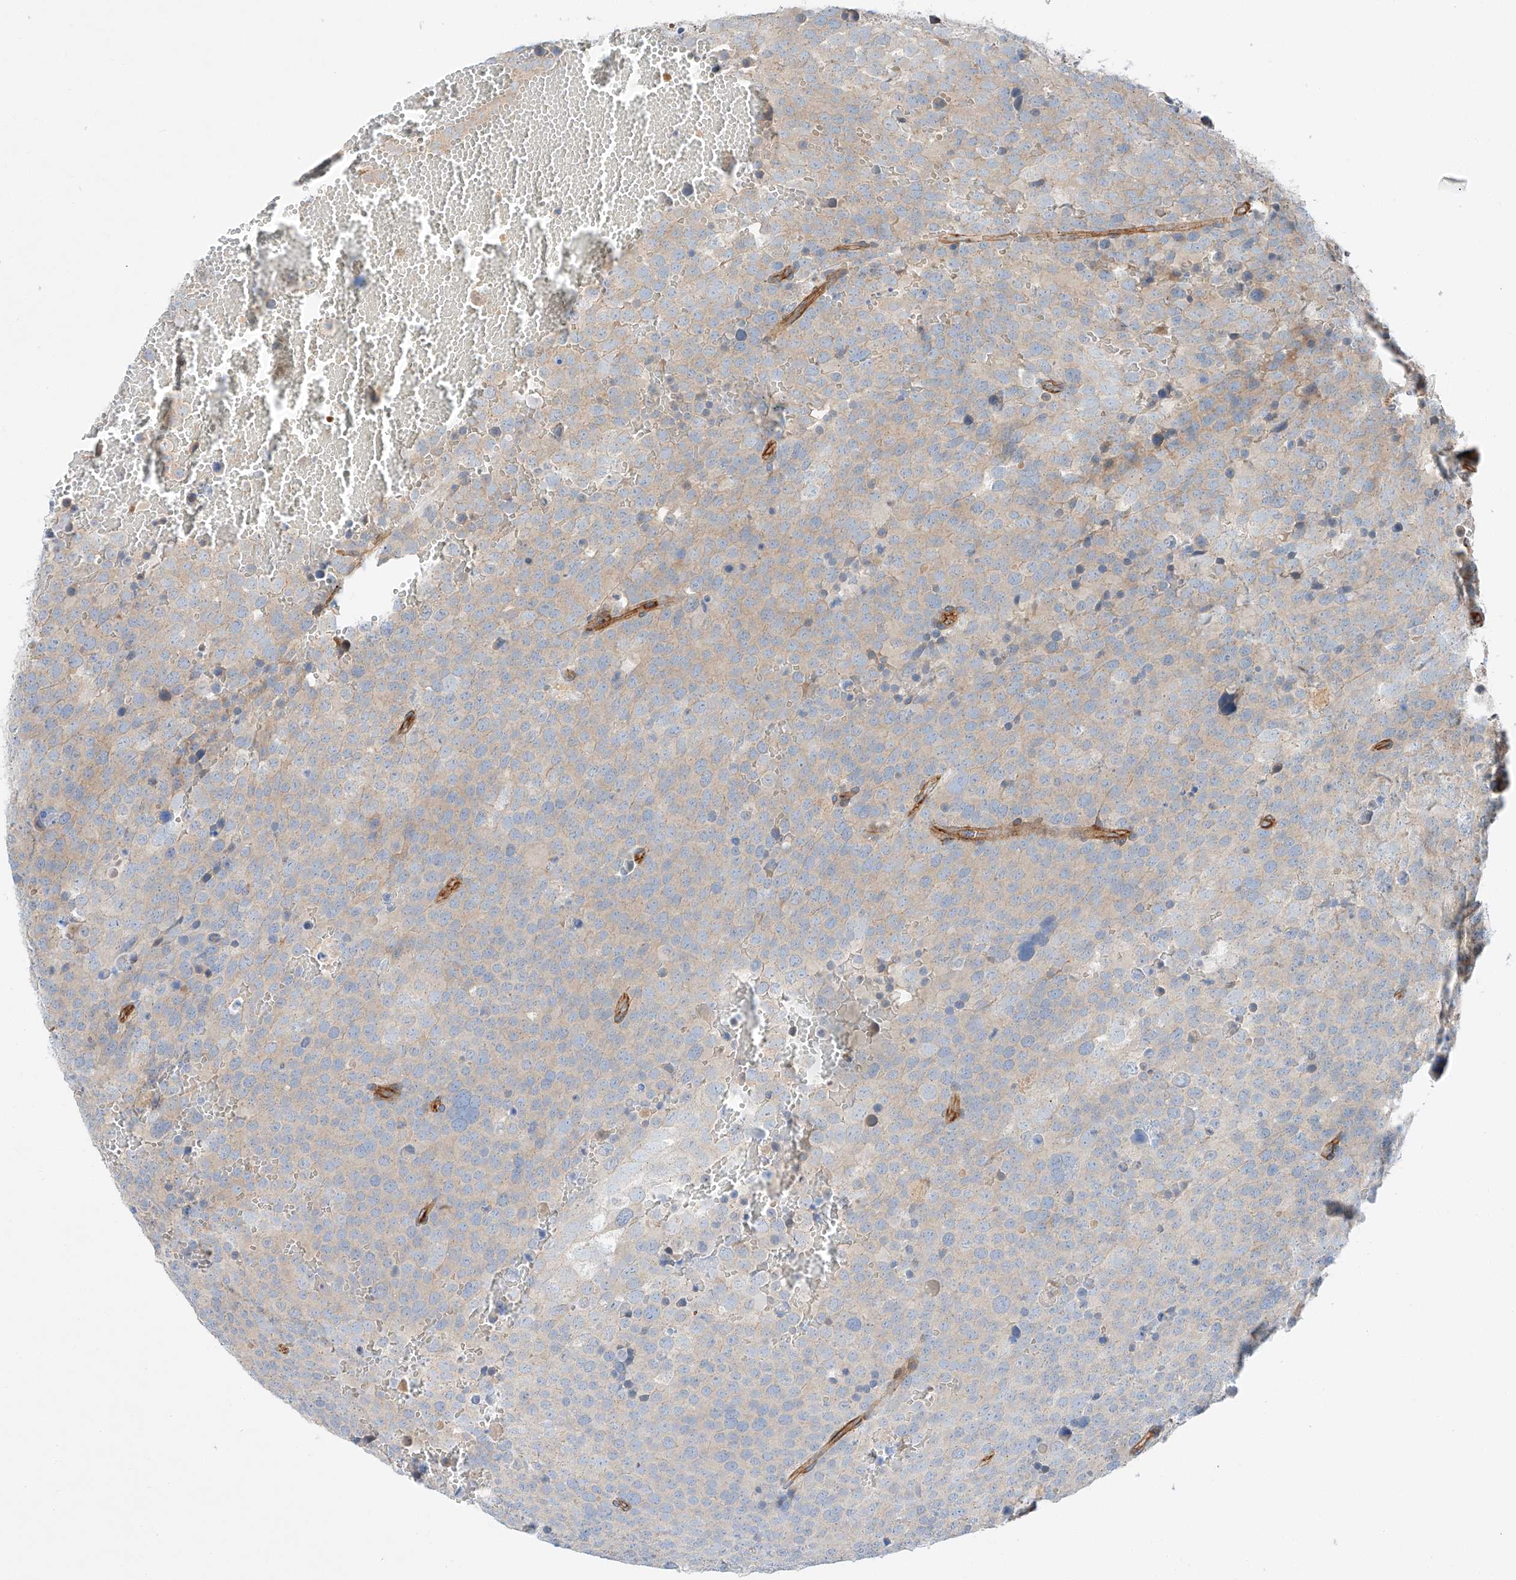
{"staining": {"intensity": "weak", "quantity": "<25%", "location": "cytoplasmic/membranous"}, "tissue": "testis cancer", "cell_type": "Tumor cells", "image_type": "cancer", "snomed": [{"axis": "morphology", "description": "Seminoma, NOS"}, {"axis": "topography", "description": "Testis"}], "caption": "High power microscopy micrograph of an IHC image of testis seminoma, revealing no significant staining in tumor cells.", "gene": "MINDY4", "patient": {"sex": "male", "age": 71}}